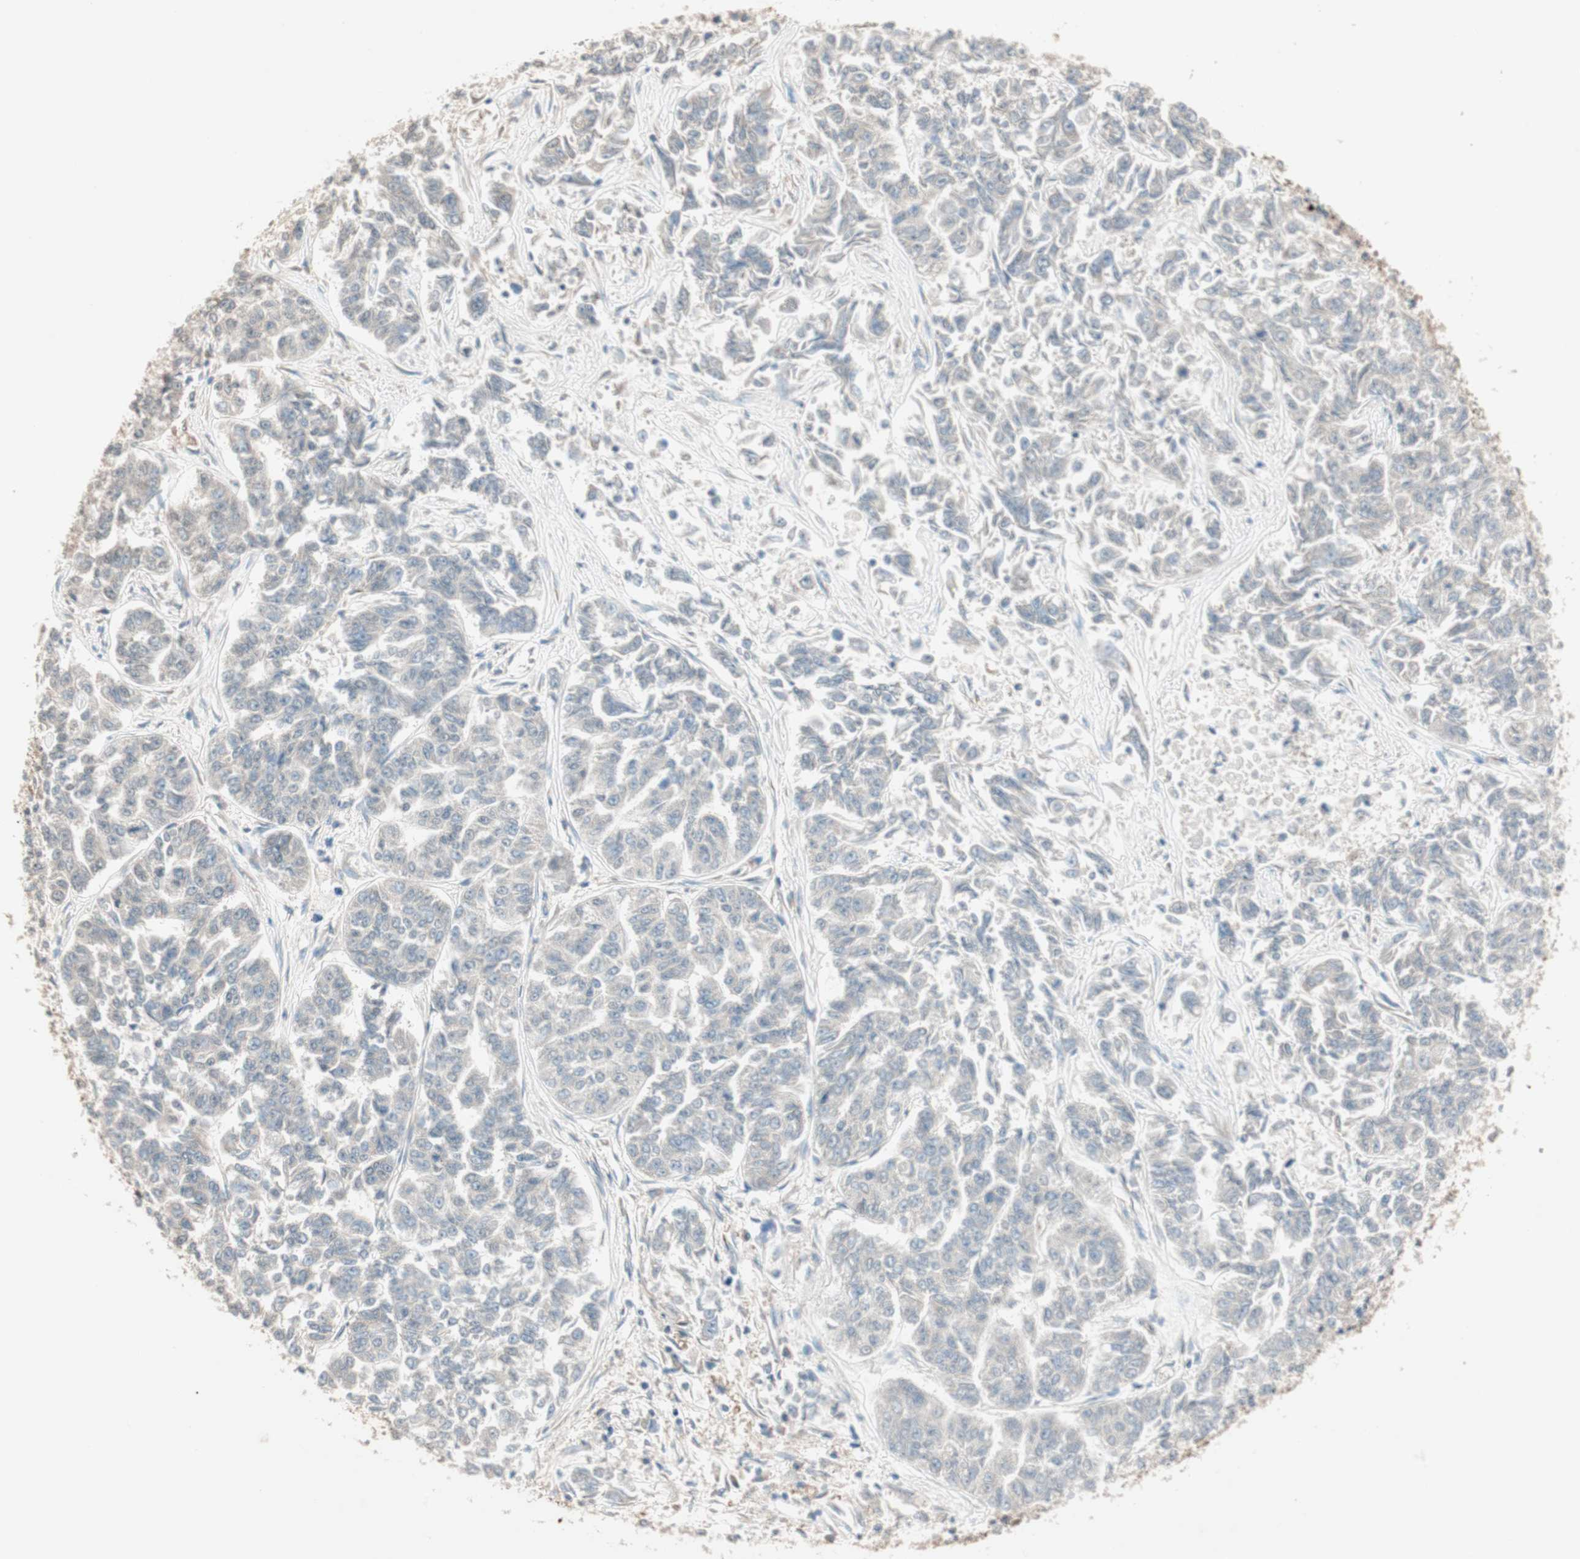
{"staining": {"intensity": "negative", "quantity": "none", "location": "none"}, "tissue": "lung cancer", "cell_type": "Tumor cells", "image_type": "cancer", "snomed": [{"axis": "morphology", "description": "Adenocarcinoma, NOS"}, {"axis": "topography", "description": "Lung"}], "caption": "This is an IHC photomicrograph of lung cancer. There is no expression in tumor cells.", "gene": "SEC16A", "patient": {"sex": "male", "age": 84}}